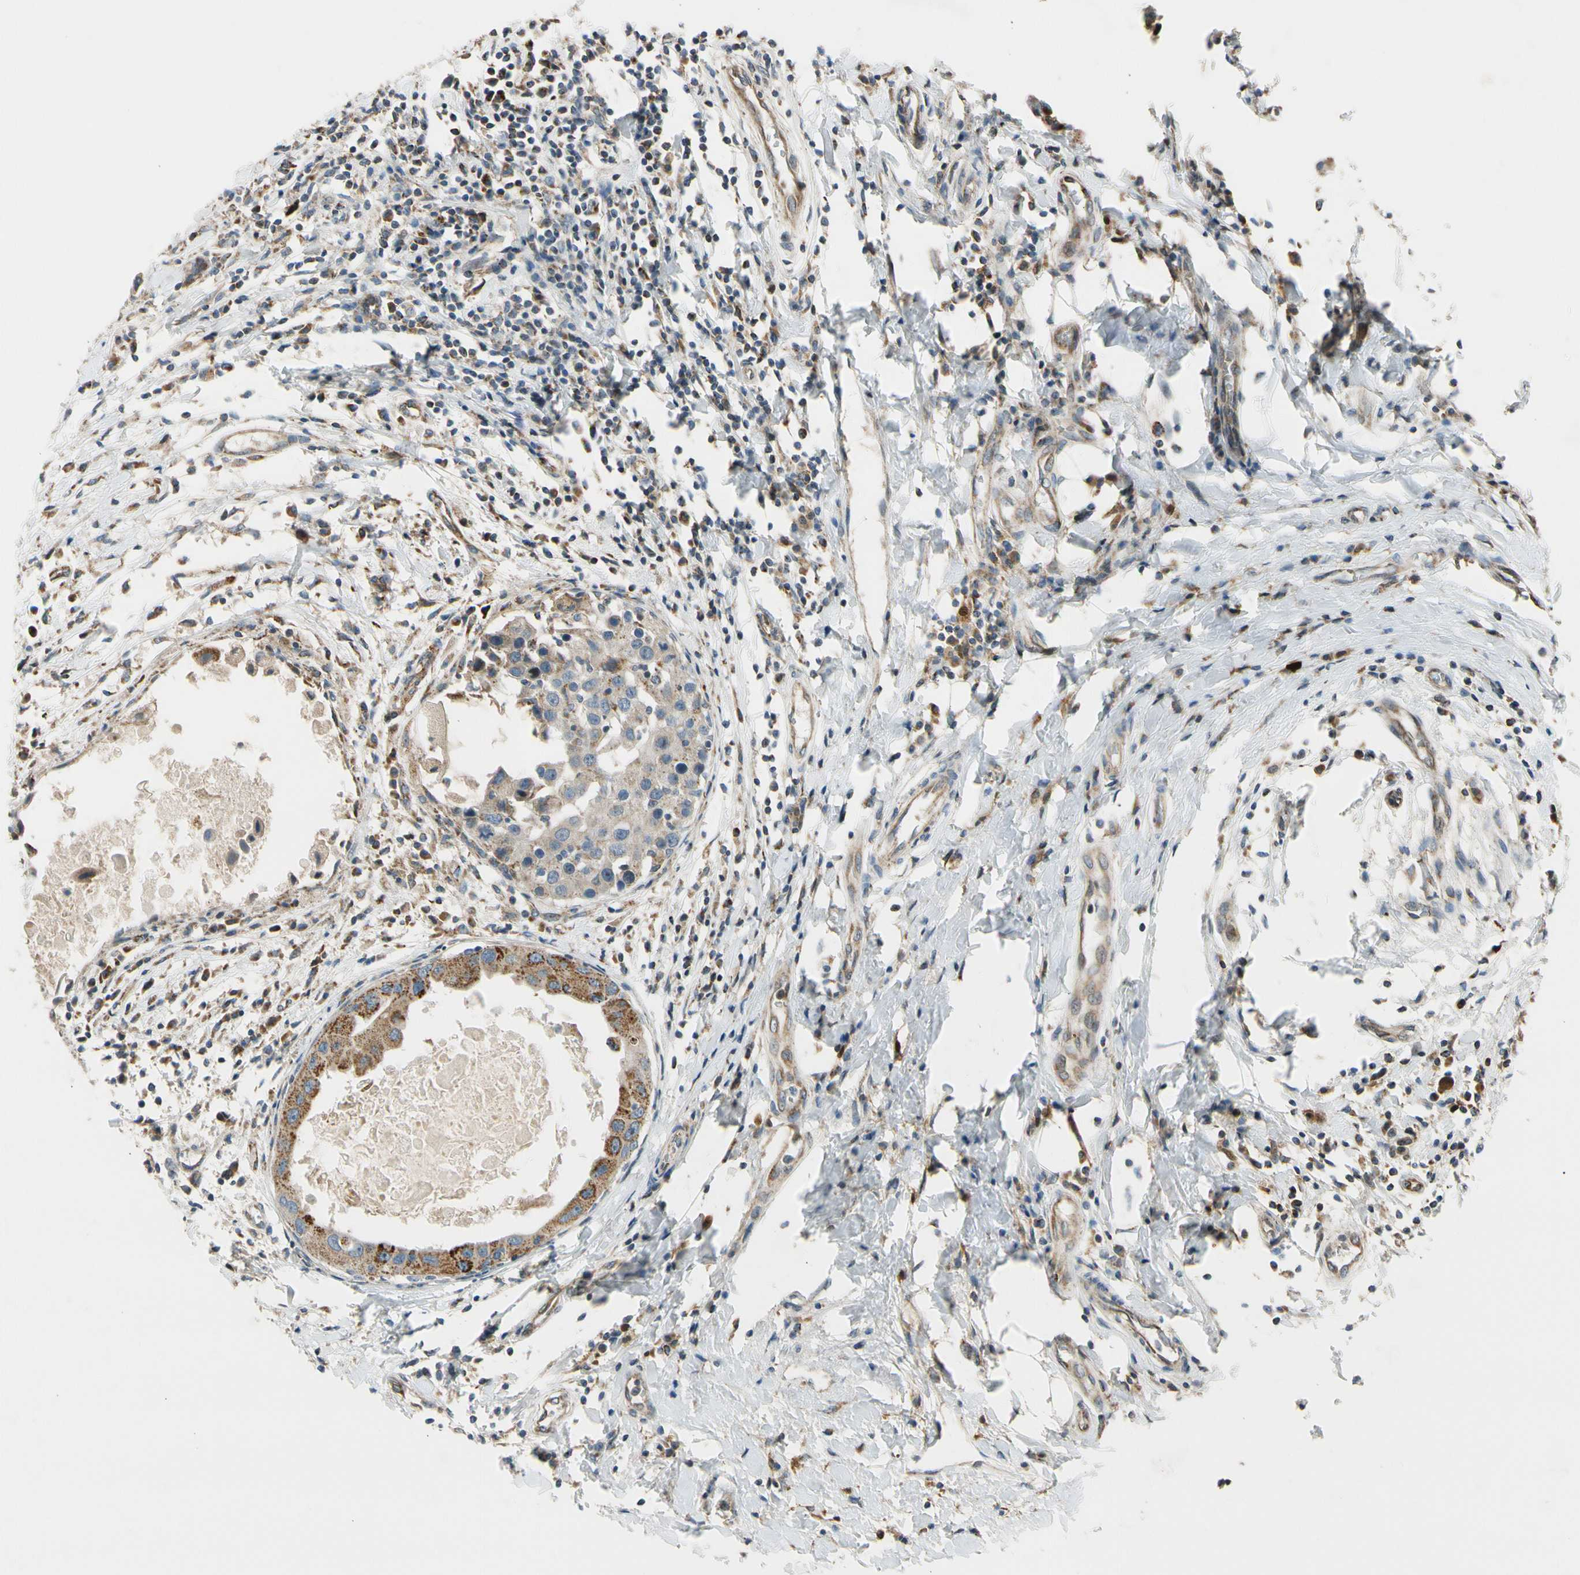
{"staining": {"intensity": "weak", "quantity": ">75%", "location": "cytoplasmic/membranous"}, "tissue": "breast cancer", "cell_type": "Tumor cells", "image_type": "cancer", "snomed": [{"axis": "morphology", "description": "Duct carcinoma"}, {"axis": "topography", "description": "Breast"}], "caption": "IHC of invasive ductal carcinoma (breast) reveals low levels of weak cytoplasmic/membranous expression in about >75% of tumor cells. The staining was performed using DAB, with brown indicating positive protein expression. Nuclei are stained blue with hematoxylin.", "gene": "NPHP3", "patient": {"sex": "female", "age": 27}}